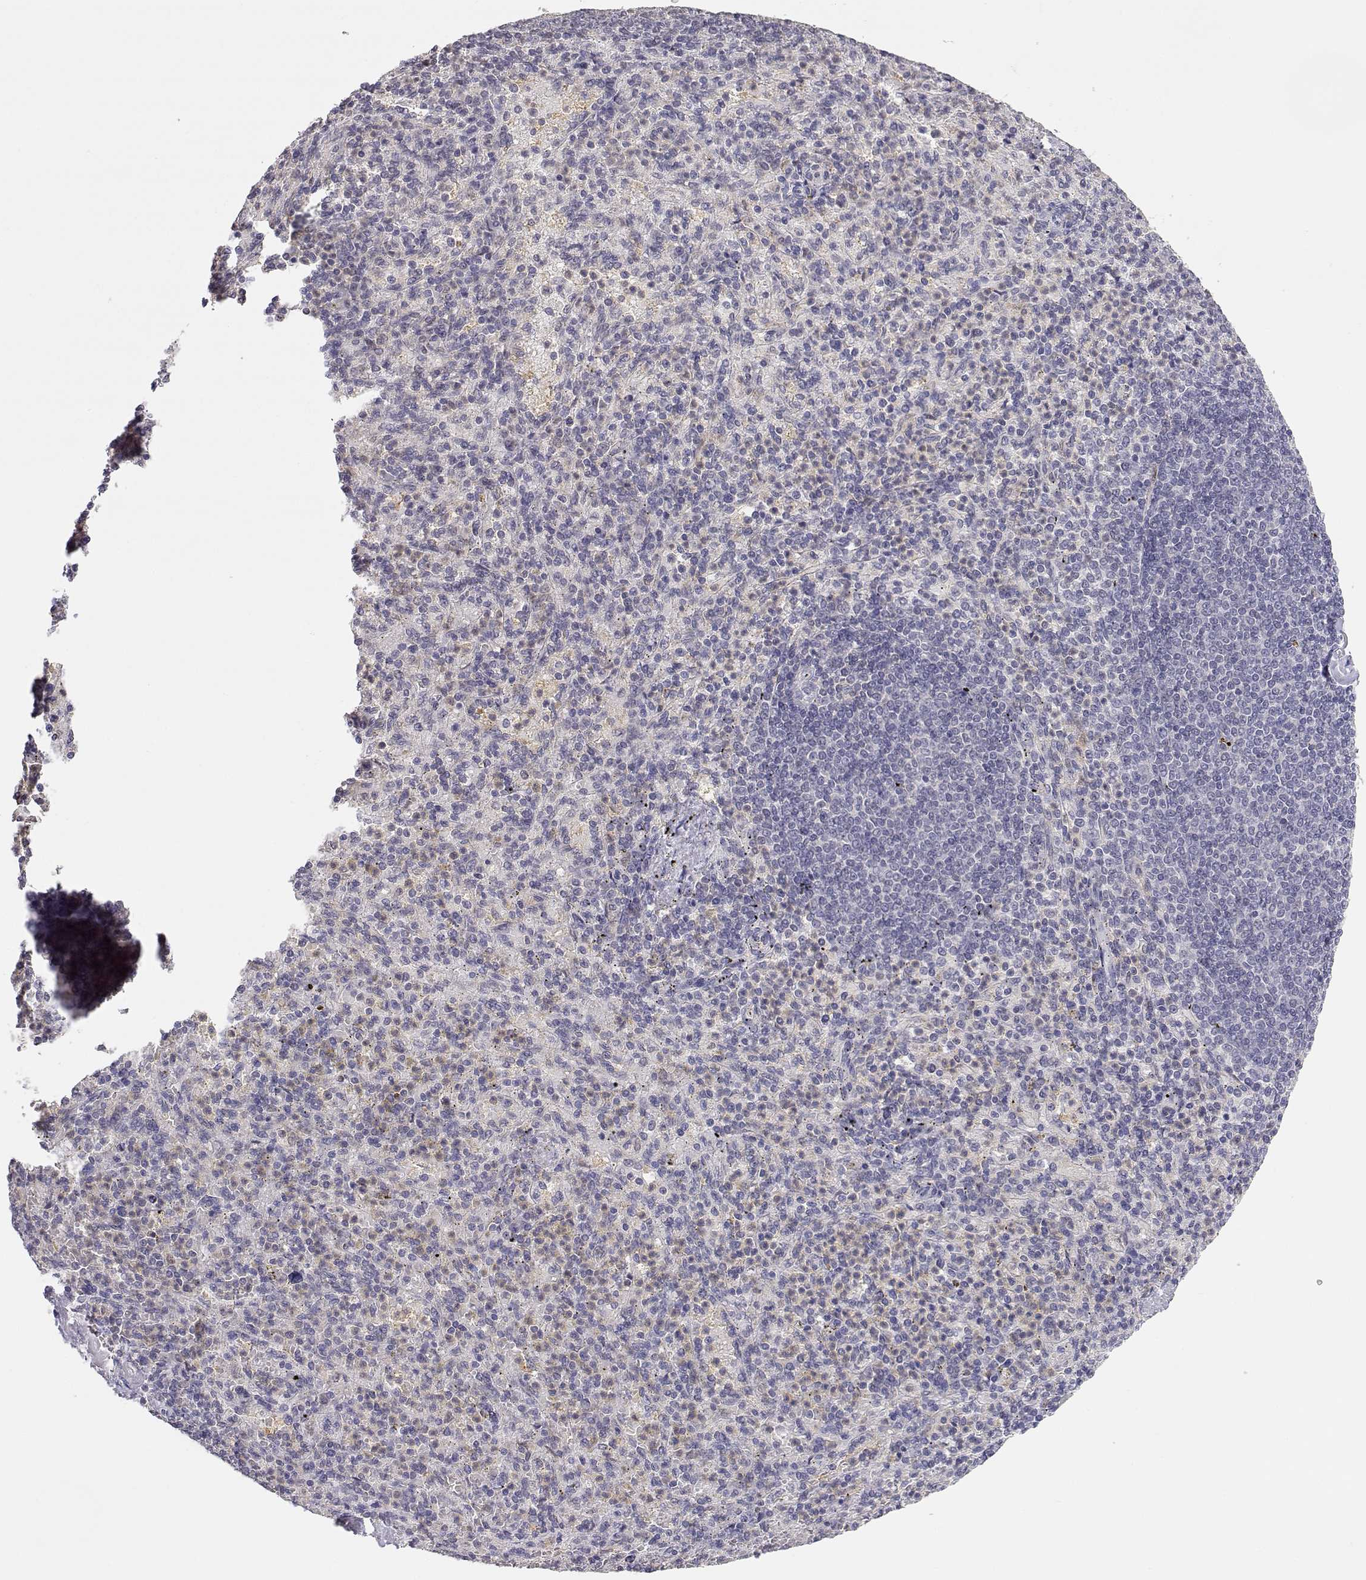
{"staining": {"intensity": "negative", "quantity": "none", "location": "none"}, "tissue": "spleen", "cell_type": "Cells in red pulp", "image_type": "normal", "snomed": [{"axis": "morphology", "description": "Normal tissue, NOS"}, {"axis": "topography", "description": "Spleen"}], "caption": "This is a photomicrograph of IHC staining of benign spleen, which shows no staining in cells in red pulp. The staining was performed using DAB (3,3'-diaminobenzidine) to visualize the protein expression in brown, while the nuclei were stained in blue with hematoxylin (Magnification: 20x).", "gene": "ADA", "patient": {"sex": "female", "age": 74}}